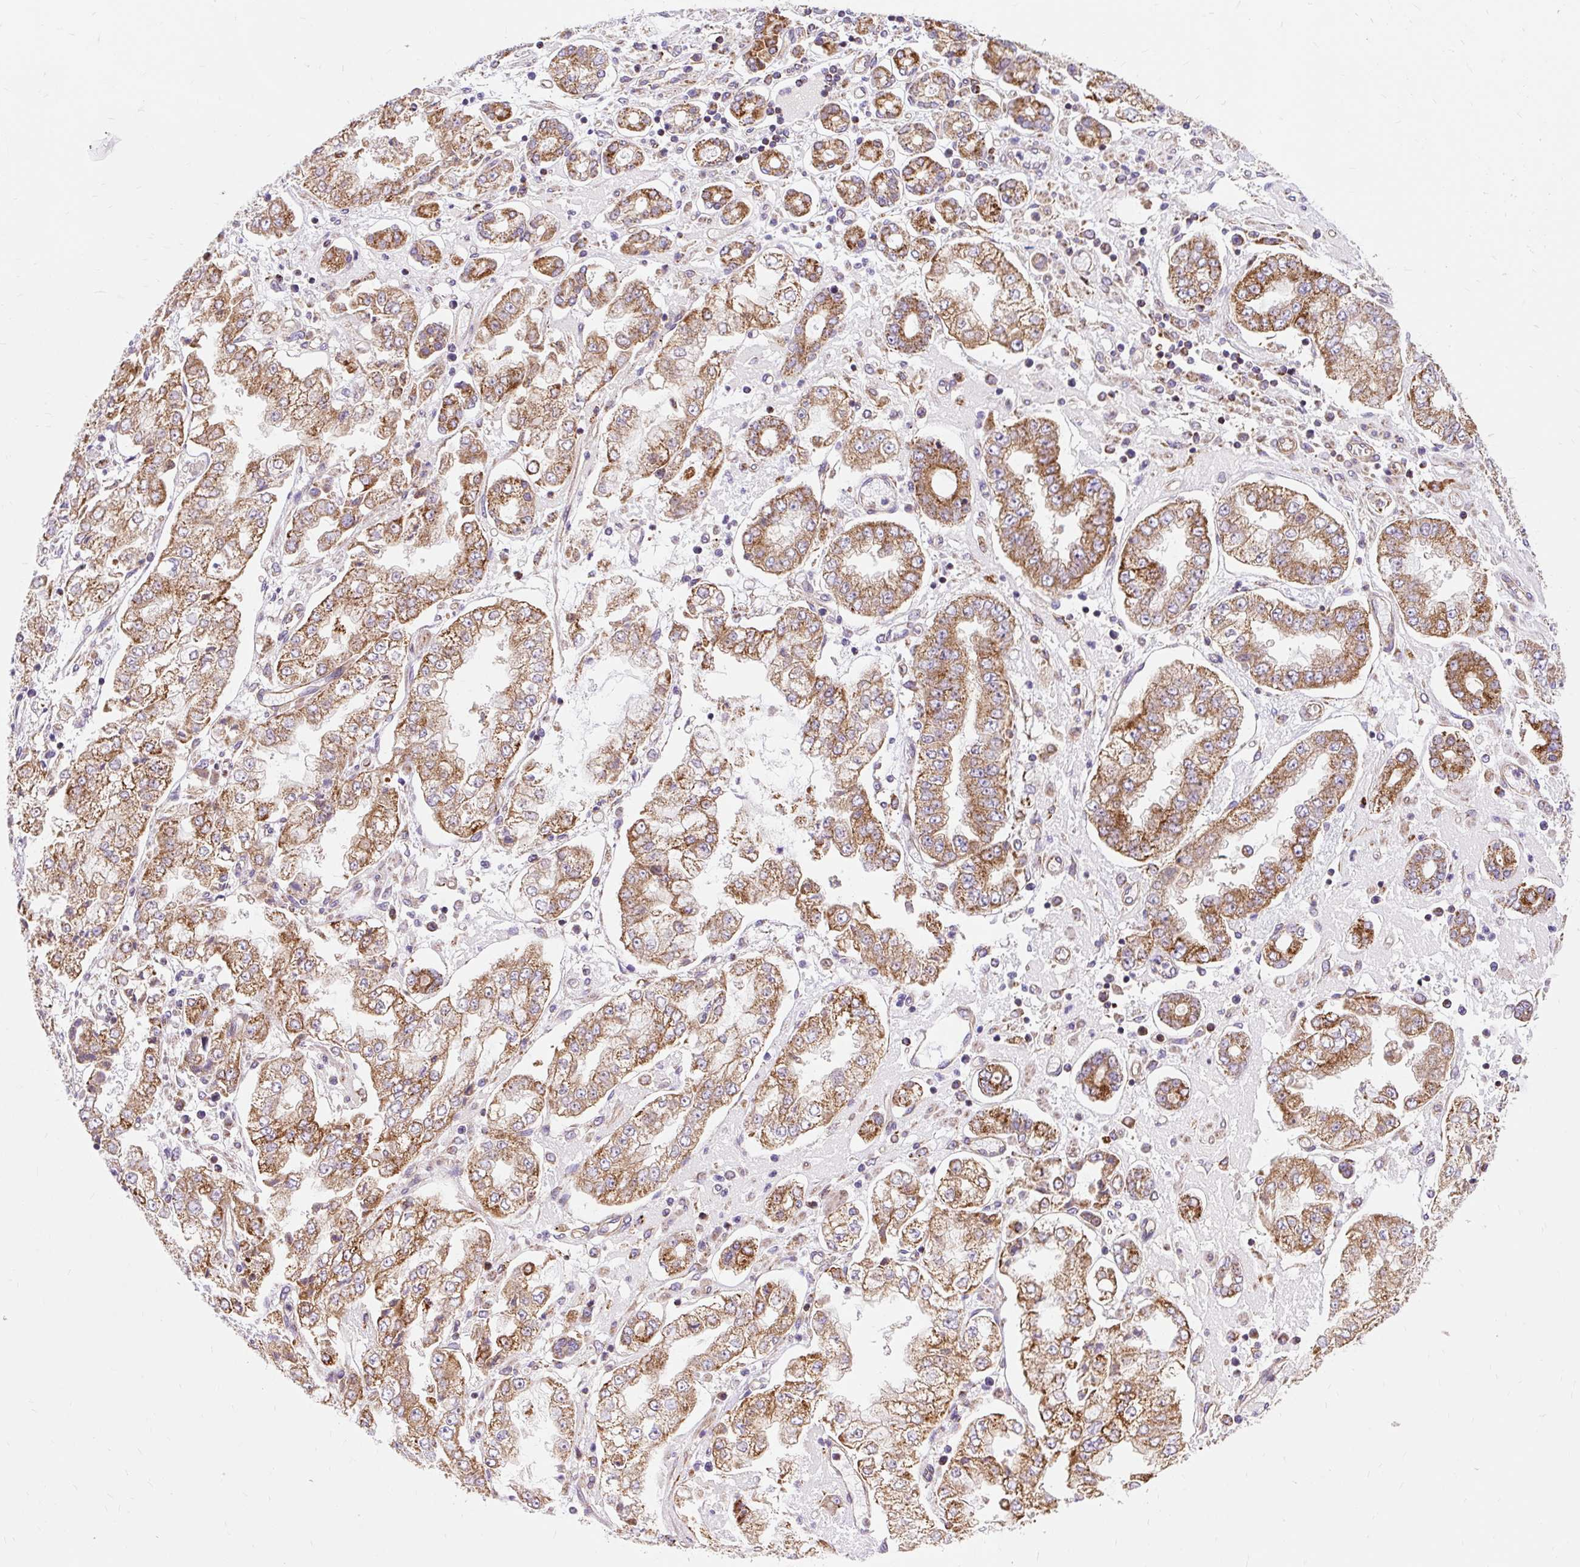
{"staining": {"intensity": "moderate", "quantity": ">75%", "location": "cytoplasmic/membranous"}, "tissue": "stomach cancer", "cell_type": "Tumor cells", "image_type": "cancer", "snomed": [{"axis": "morphology", "description": "Adenocarcinoma, NOS"}, {"axis": "topography", "description": "Stomach"}], "caption": "Immunohistochemical staining of stomach adenocarcinoma exhibits medium levels of moderate cytoplasmic/membranous positivity in approximately >75% of tumor cells.", "gene": "CEP290", "patient": {"sex": "male", "age": 76}}